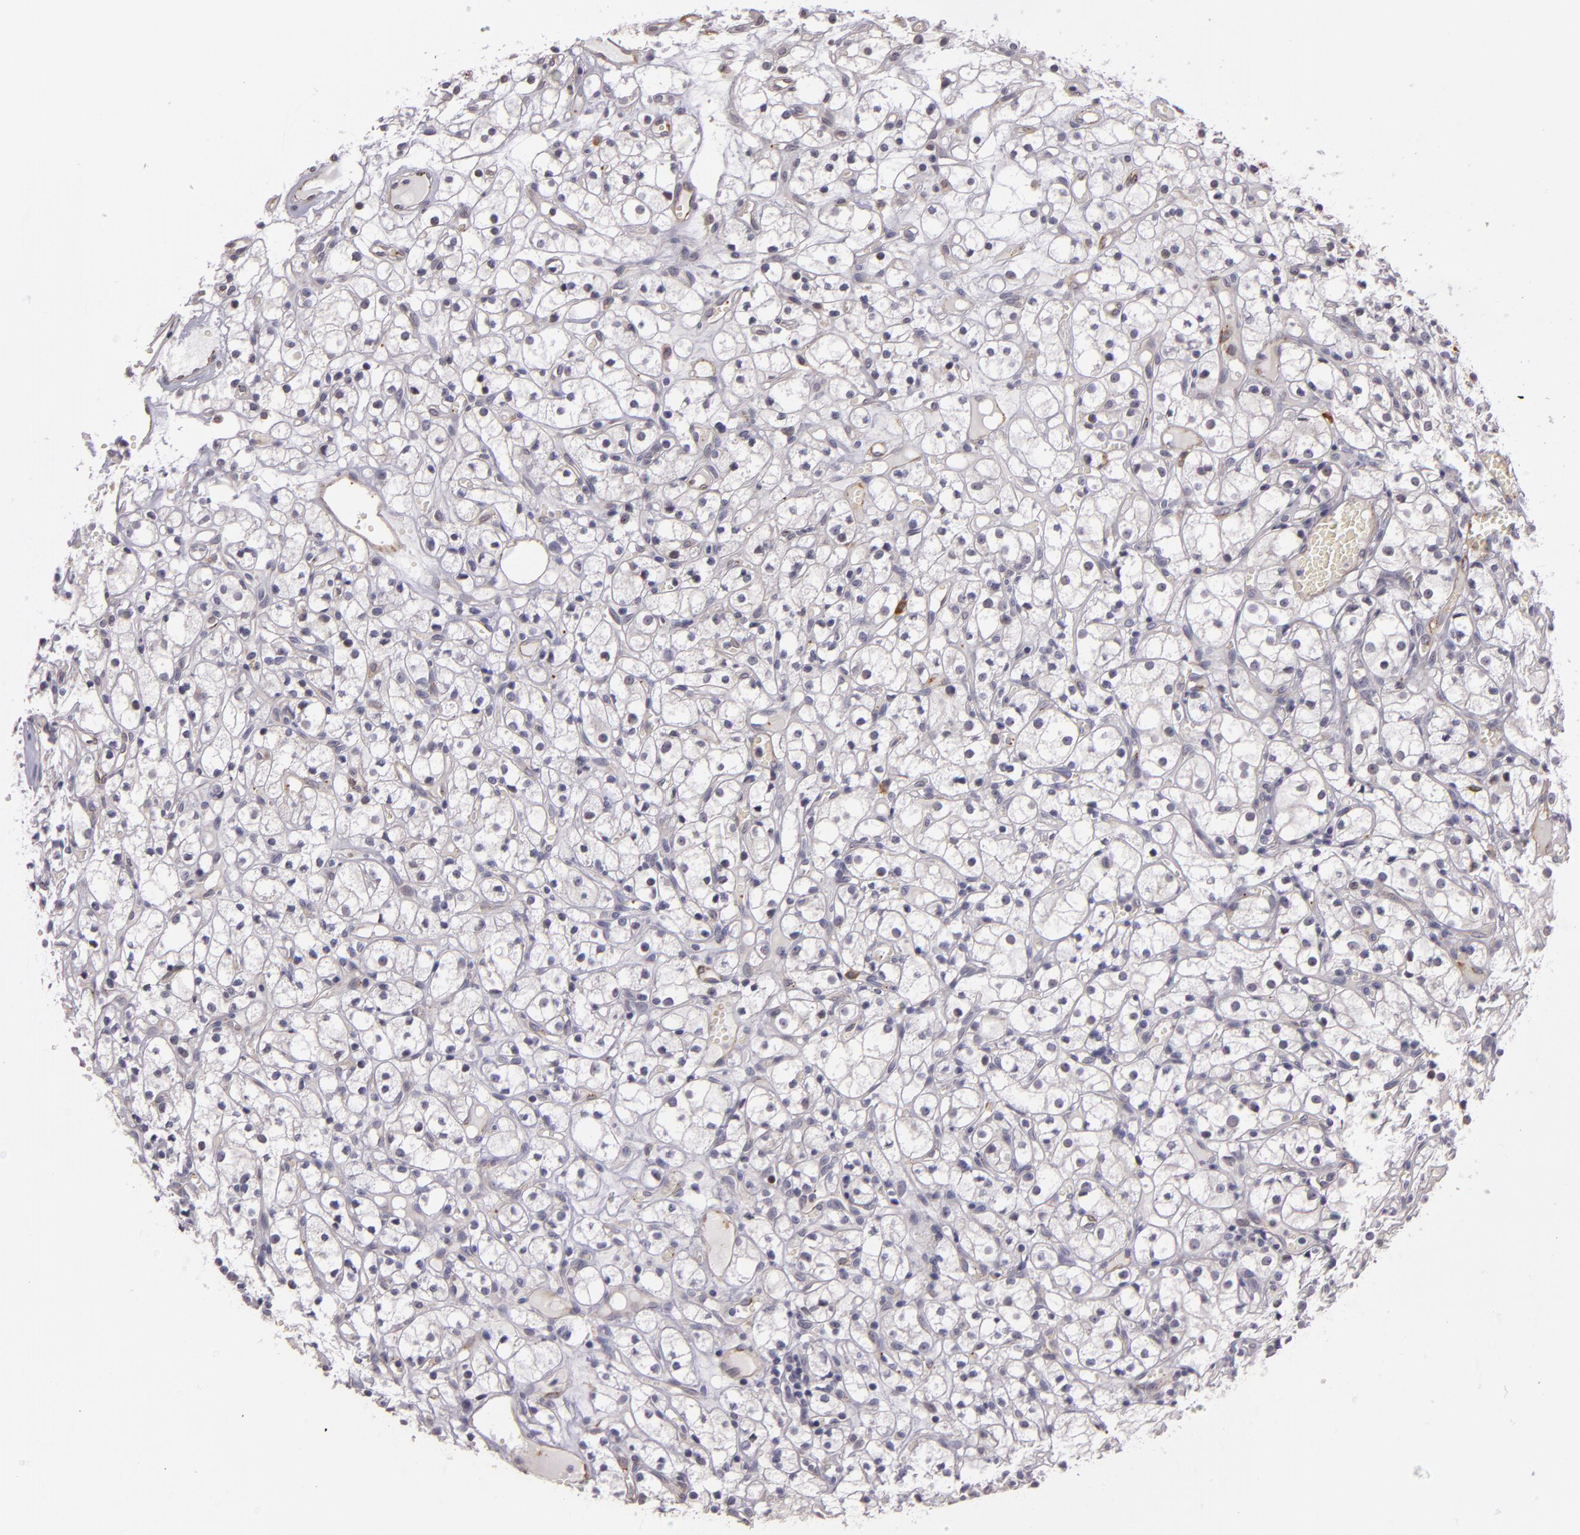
{"staining": {"intensity": "negative", "quantity": "none", "location": "none"}, "tissue": "renal cancer", "cell_type": "Tumor cells", "image_type": "cancer", "snomed": [{"axis": "morphology", "description": "Adenocarcinoma, NOS"}, {"axis": "topography", "description": "Kidney"}], "caption": "Immunohistochemistry image of neoplastic tissue: human renal cancer (adenocarcinoma) stained with DAB (3,3'-diaminobenzidine) reveals no significant protein positivity in tumor cells. (DAB (3,3'-diaminobenzidine) IHC visualized using brightfield microscopy, high magnification).", "gene": "SYTL4", "patient": {"sex": "male", "age": 61}}